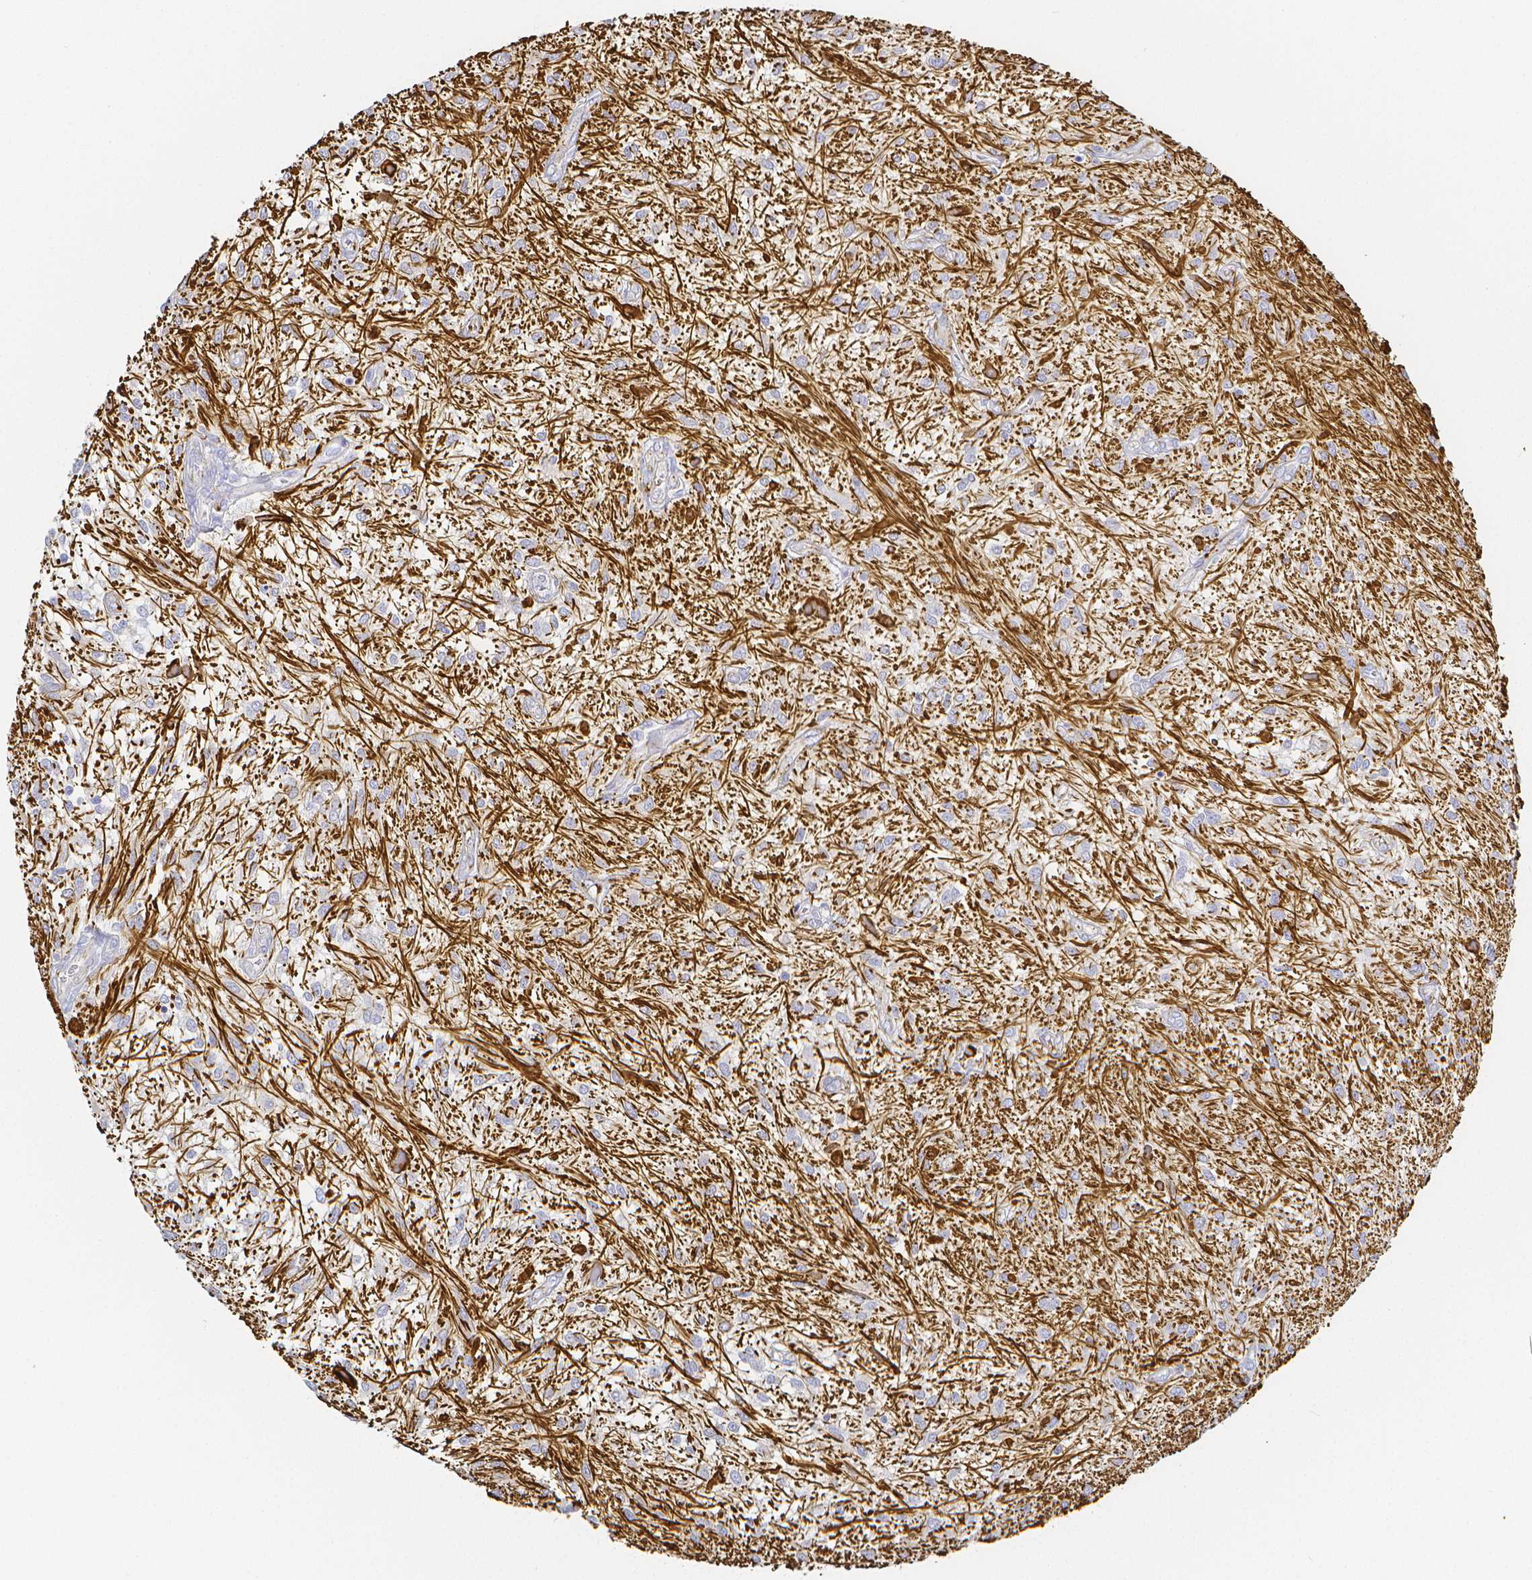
{"staining": {"intensity": "negative", "quantity": "none", "location": "none"}, "tissue": "glioma", "cell_type": "Tumor cells", "image_type": "cancer", "snomed": [{"axis": "morphology", "description": "Glioma, malignant, Low grade"}, {"axis": "topography", "description": "Cerebellum"}], "caption": "Immunohistochemistry (IHC) photomicrograph of human malignant glioma (low-grade) stained for a protein (brown), which demonstrates no expression in tumor cells.", "gene": "SMURF1", "patient": {"sex": "female", "age": 14}}